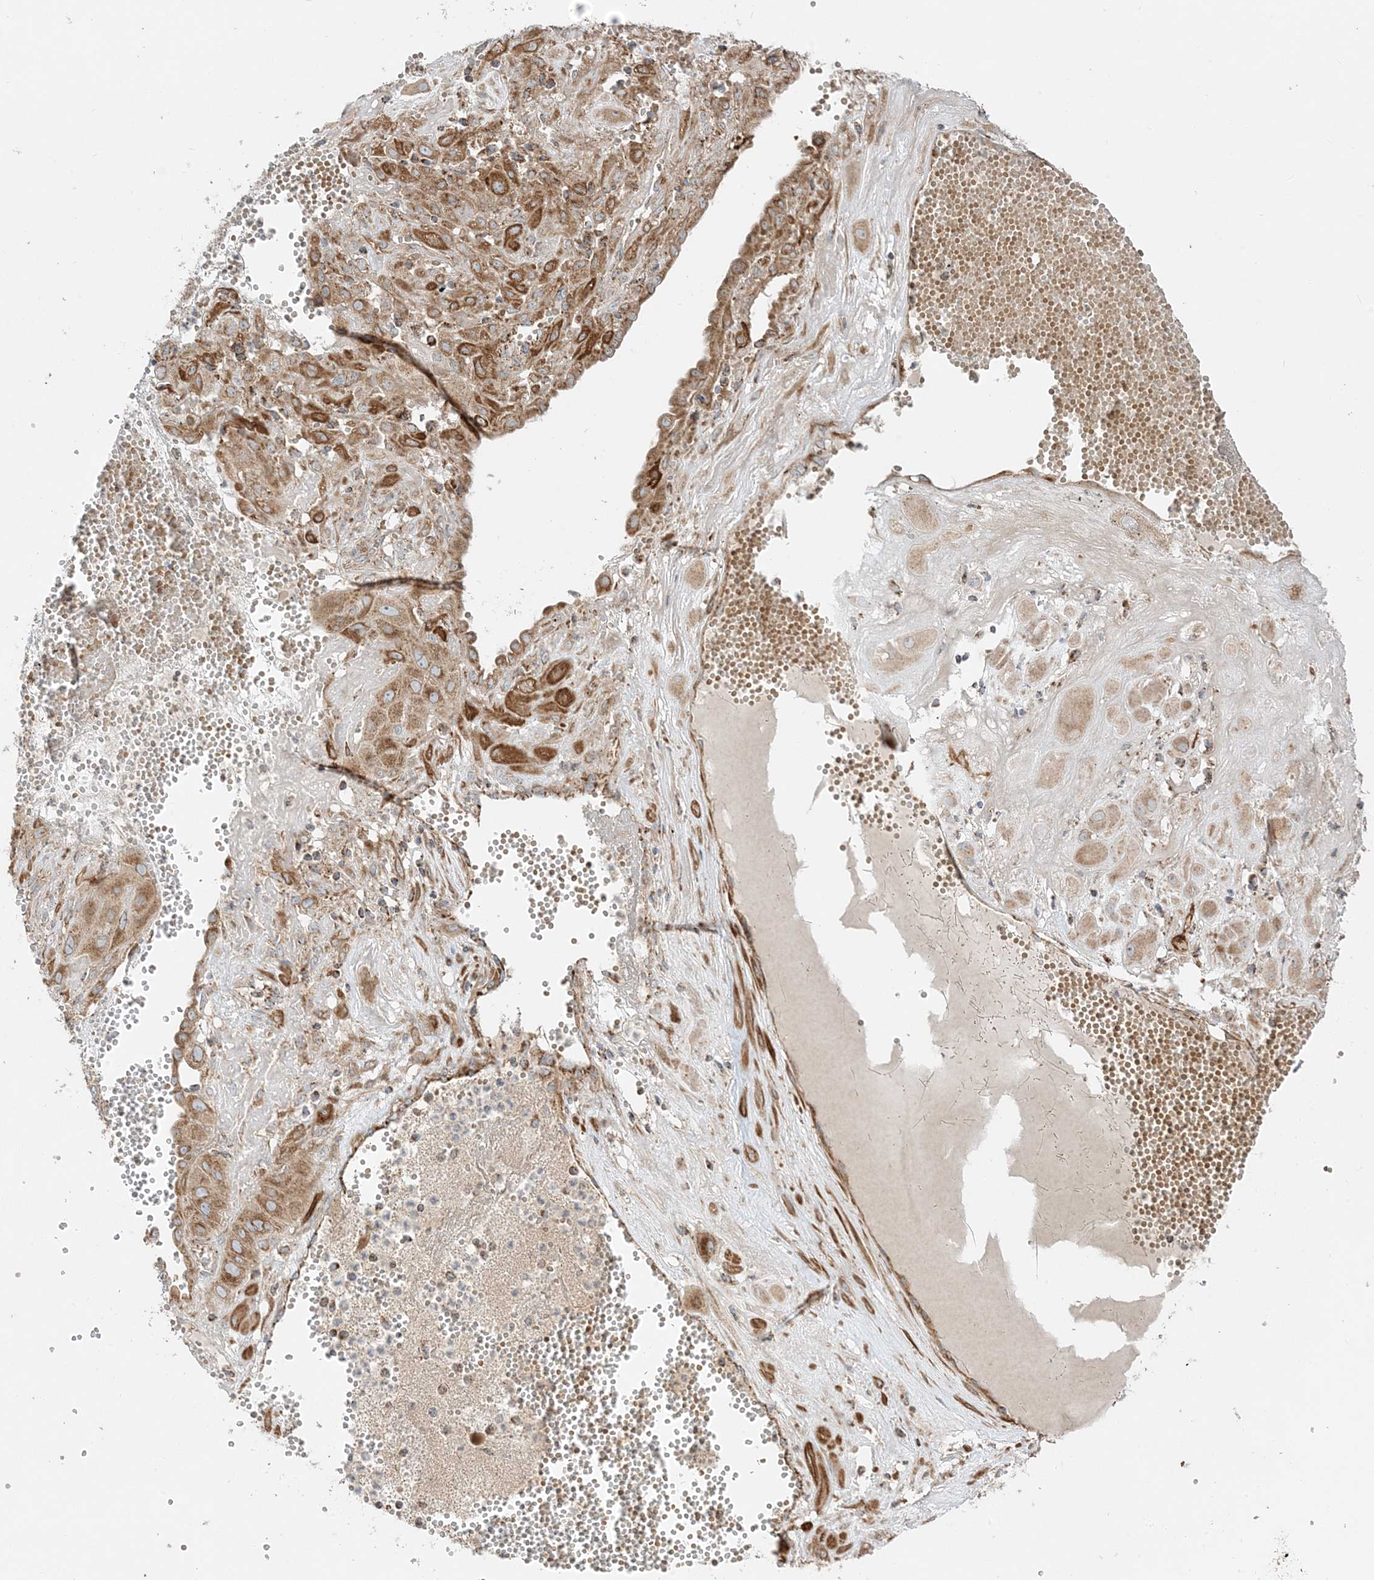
{"staining": {"intensity": "moderate", "quantity": ">75%", "location": "cytoplasmic/membranous"}, "tissue": "cervical cancer", "cell_type": "Tumor cells", "image_type": "cancer", "snomed": [{"axis": "morphology", "description": "Squamous cell carcinoma, NOS"}, {"axis": "topography", "description": "Cervix"}], "caption": "Cervical cancer stained for a protein displays moderate cytoplasmic/membranous positivity in tumor cells.", "gene": "AARS2", "patient": {"sex": "female", "age": 34}}